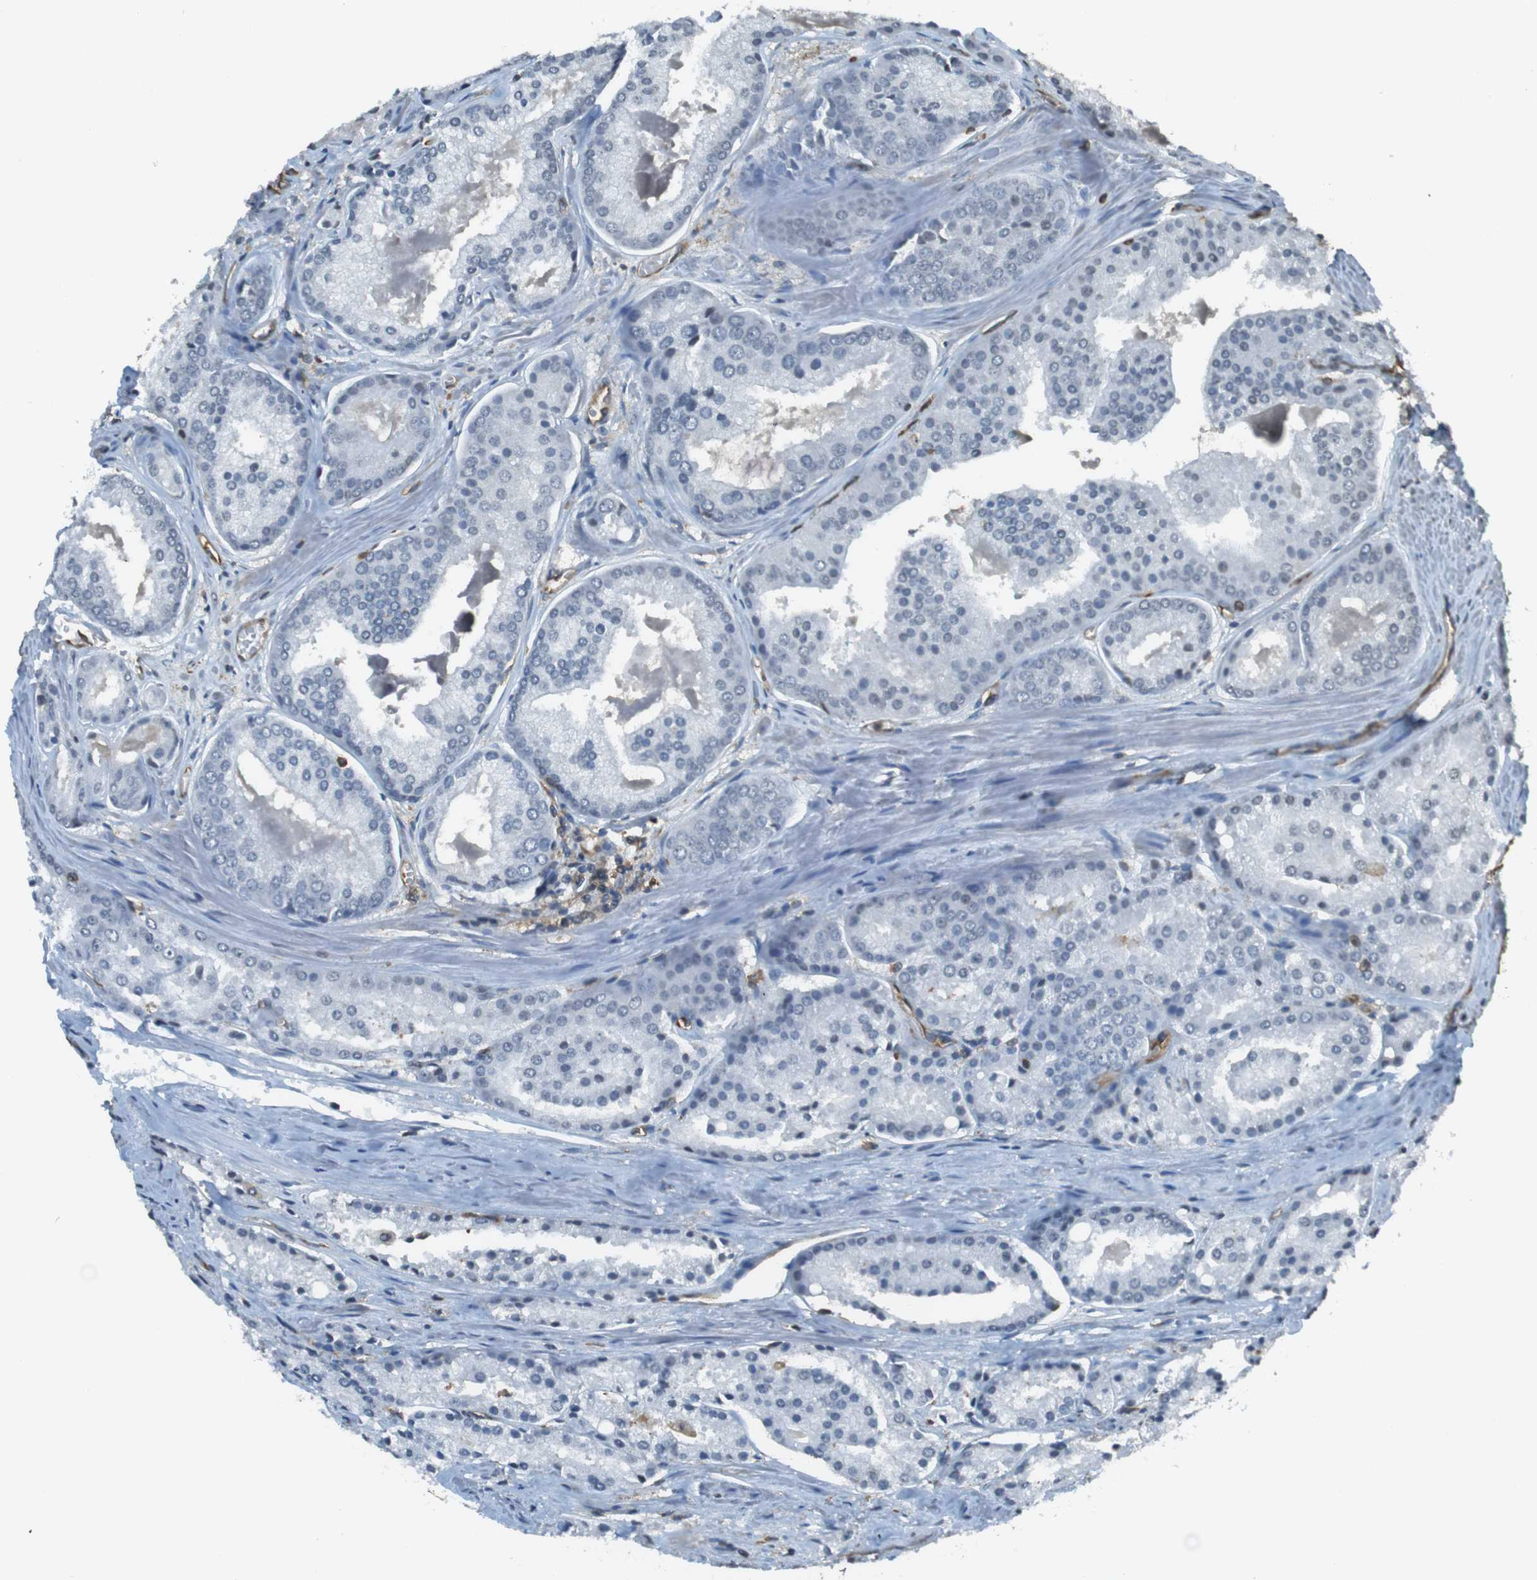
{"staining": {"intensity": "negative", "quantity": "none", "location": "none"}, "tissue": "prostate cancer", "cell_type": "Tumor cells", "image_type": "cancer", "snomed": [{"axis": "morphology", "description": "Adenocarcinoma, Low grade"}, {"axis": "topography", "description": "Prostate"}], "caption": "IHC photomicrograph of neoplastic tissue: prostate cancer (low-grade adenocarcinoma) stained with DAB (3,3'-diaminobenzidine) shows no significant protein staining in tumor cells.", "gene": "FCAR", "patient": {"sex": "male", "age": 64}}